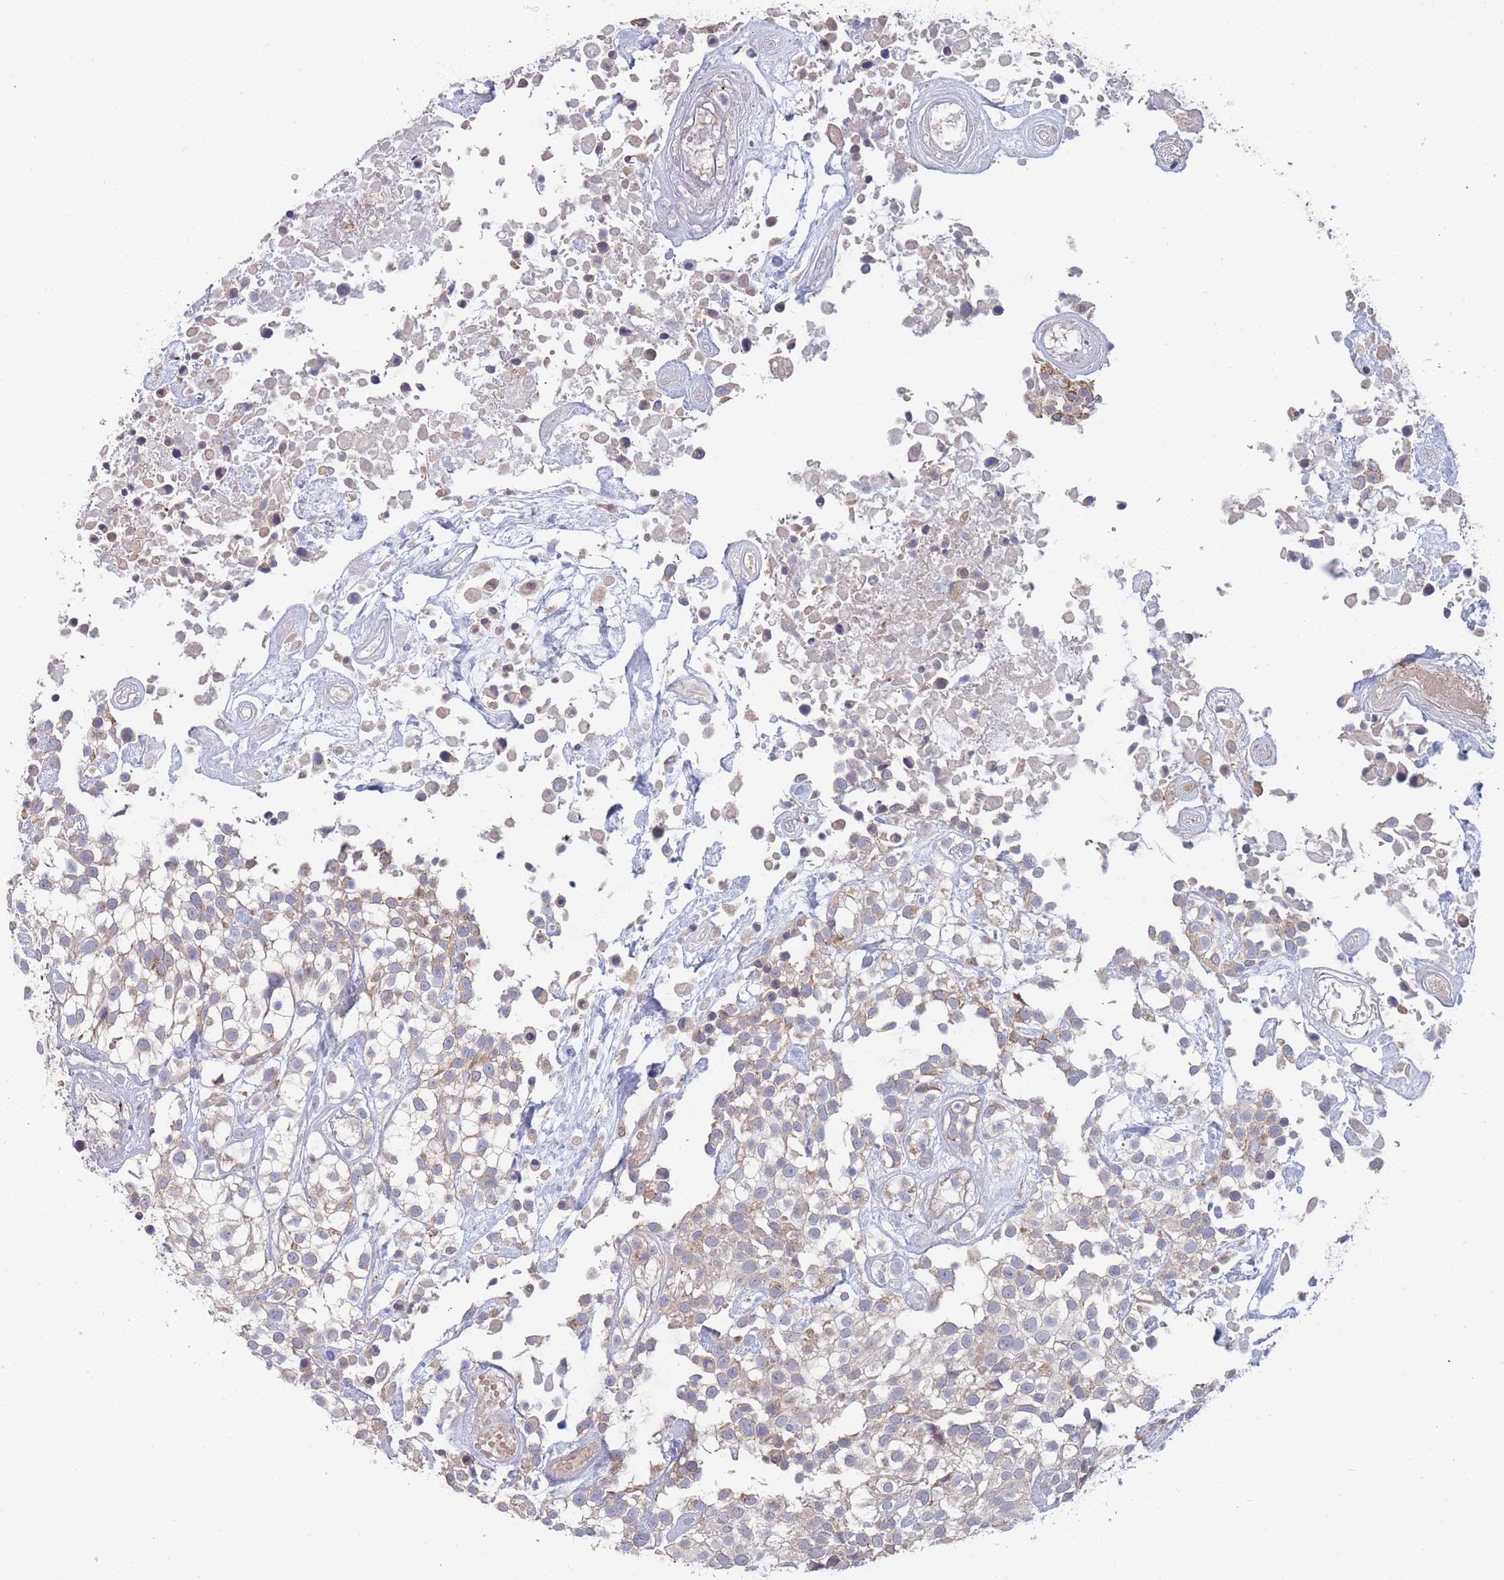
{"staining": {"intensity": "moderate", "quantity": "<25%", "location": "cytoplasmic/membranous"}, "tissue": "urothelial cancer", "cell_type": "Tumor cells", "image_type": "cancer", "snomed": [{"axis": "morphology", "description": "Urothelial carcinoma, High grade"}, {"axis": "topography", "description": "Urinary bladder"}], "caption": "A brown stain labels moderate cytoplasmic/membranous staining of a protein in urothelial carcinoma (high-grade) tumor cells.", "gene": "NUB1", "patient": {"sex": "male", "age": 56}}